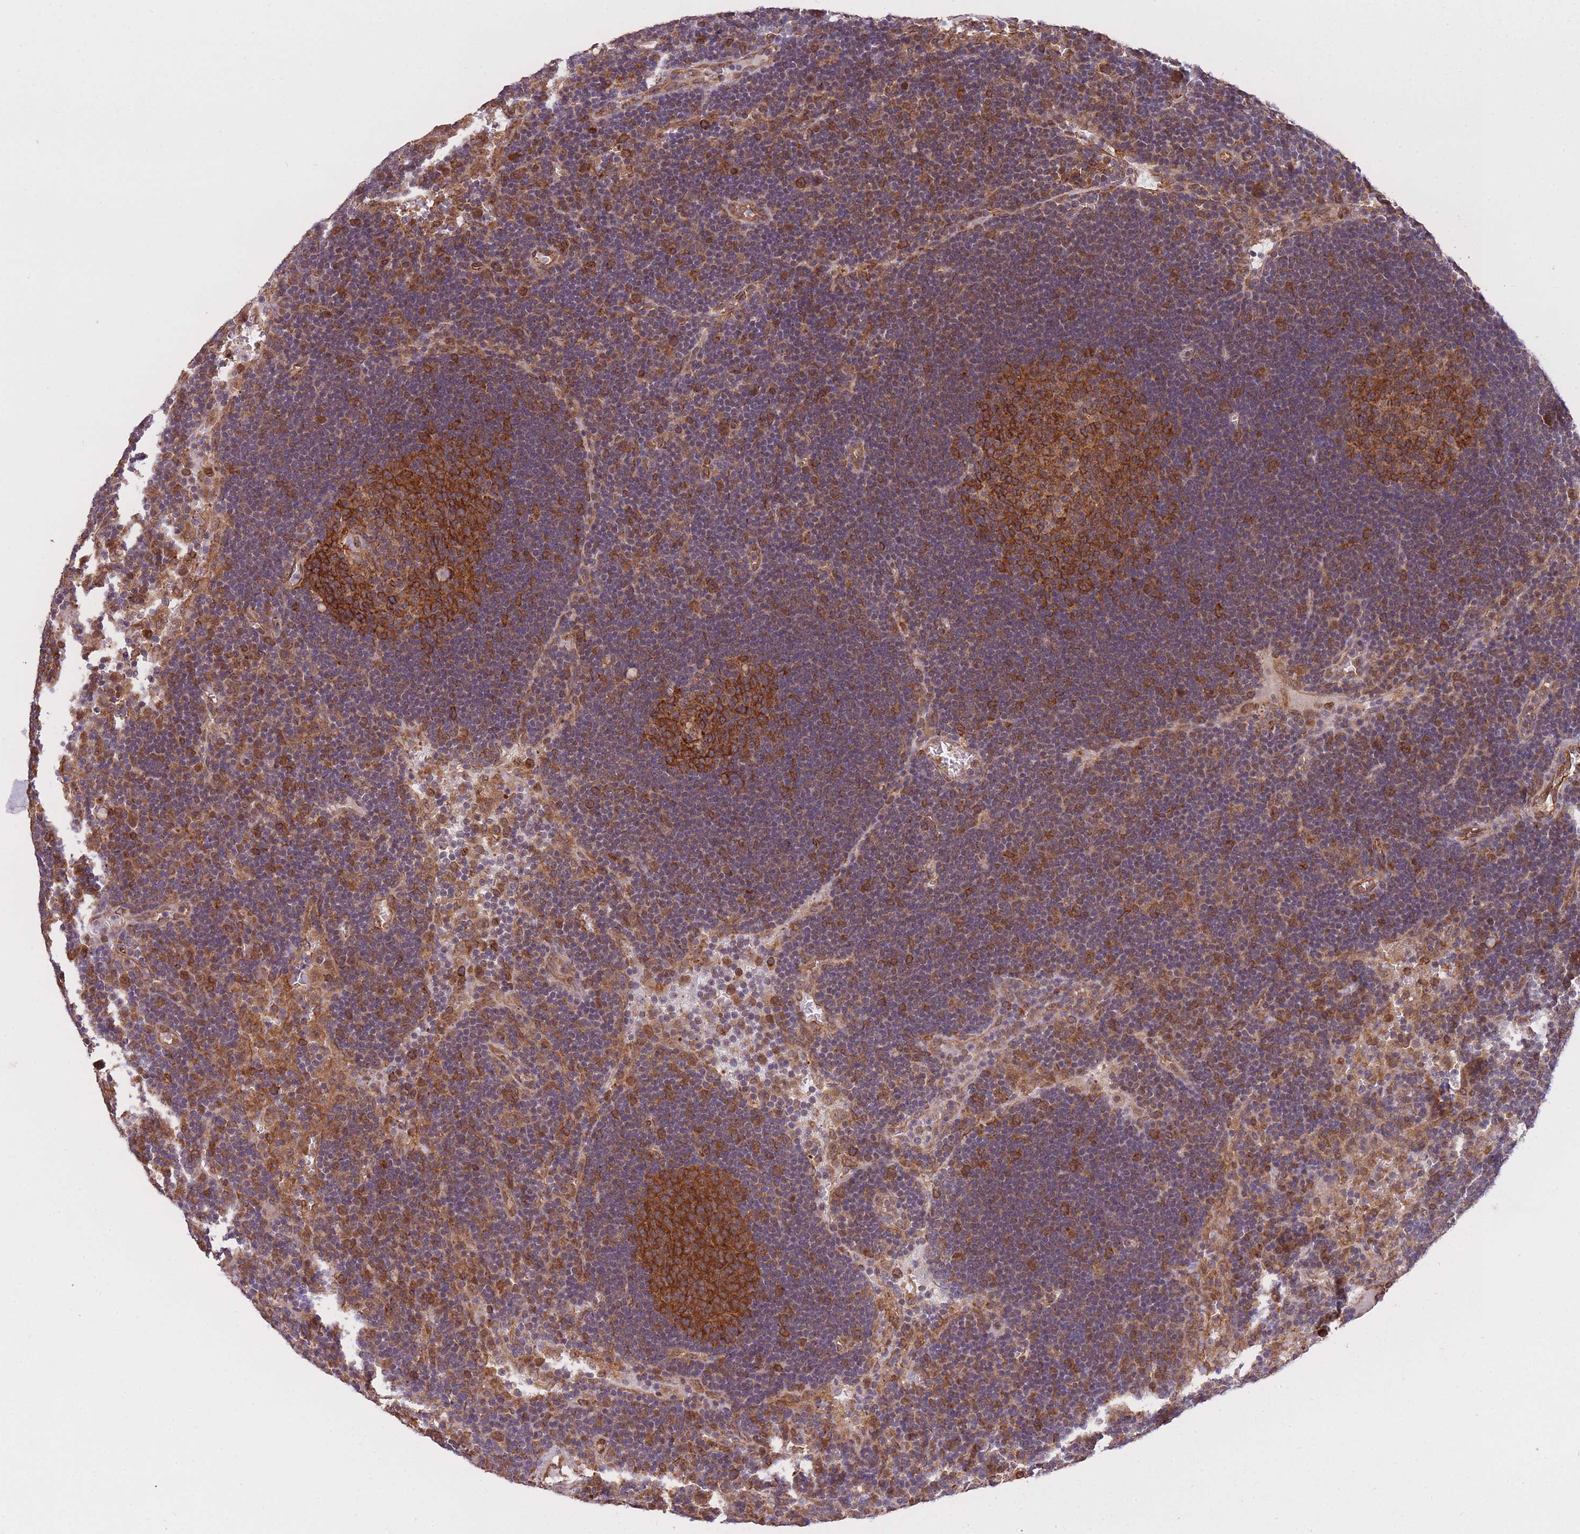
{"staining": {"intensity": "strong", "quantity": ">75%", "location": "cytoplasmic/membranous"}, "tissue": "lymph node", "cell_type": "Germinal center cells", "image_type": "normal", "snomed": [{"axis": "morphology", "description": "Normal tissue, NOS"}, {"axis": "topography", "description": "Lymph node"}], "caption": "DAB (3,3'-diaminobenzidine) immunohistochemical staining of benign lymph node demonstrates strong cytoplasmic/membranous protein positivity in approximately >75% of germinal center cells.", "gene": "EXOSC8", "patient": {"sex": "male", "age": 62}}